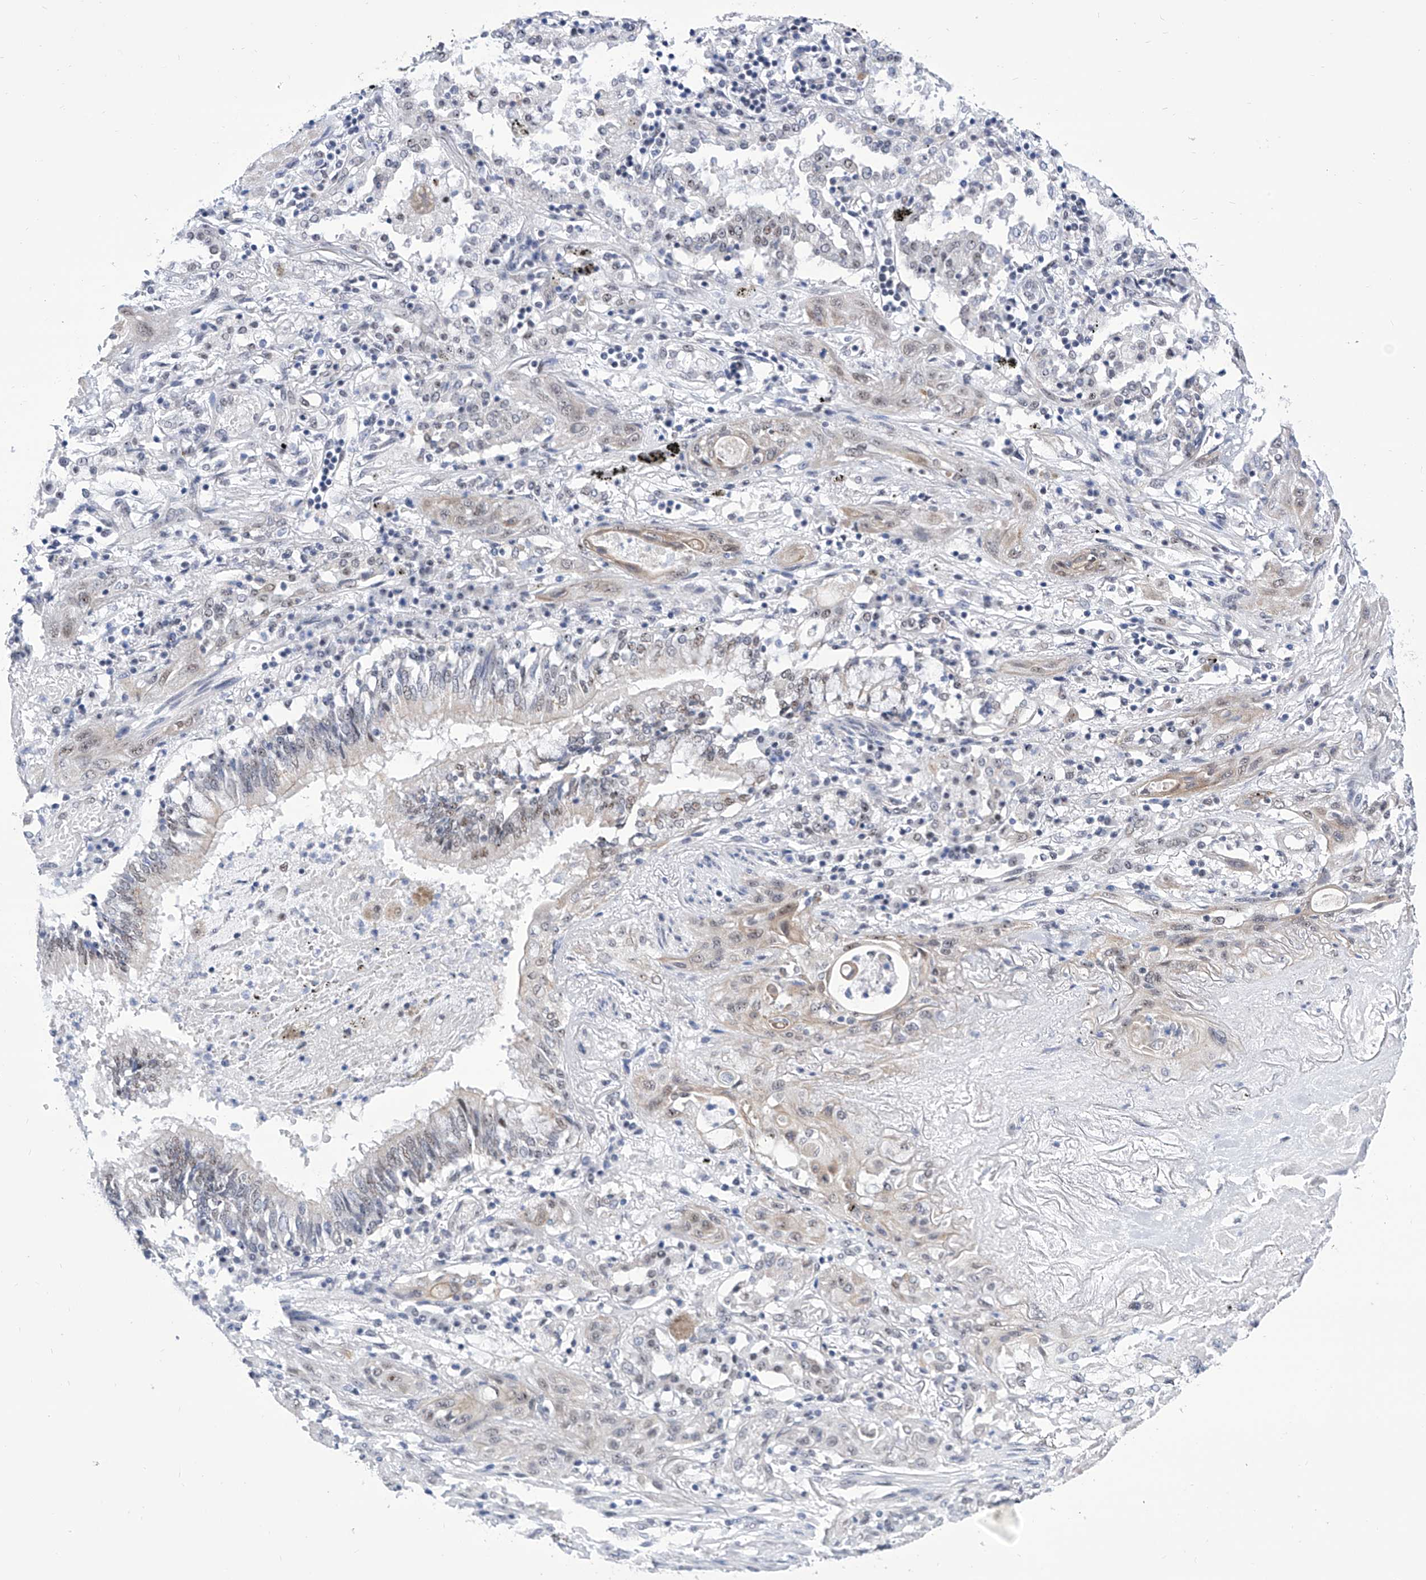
{"staining": {"intensity": "weak", "quantity": "<25%", "location": "nuclear"}, "tissue": "lung cancer", "cell_type": "Tumor cells", "image_type": "cancer", "snomed": [{"axis": "morphology", "description": "Squamous cell carcinoma, NOS"}, {"axis": "topography", "description": "Lung"}], "caption": "Immunohistochemistry (IHC) histopathology image of human lung cancer (squamous cell carcinoma) stained for a protein (brown), which reveals no positivity in tumor cells.", "gene": "SART1", "patient": {"sex": "female", "age": 47}}